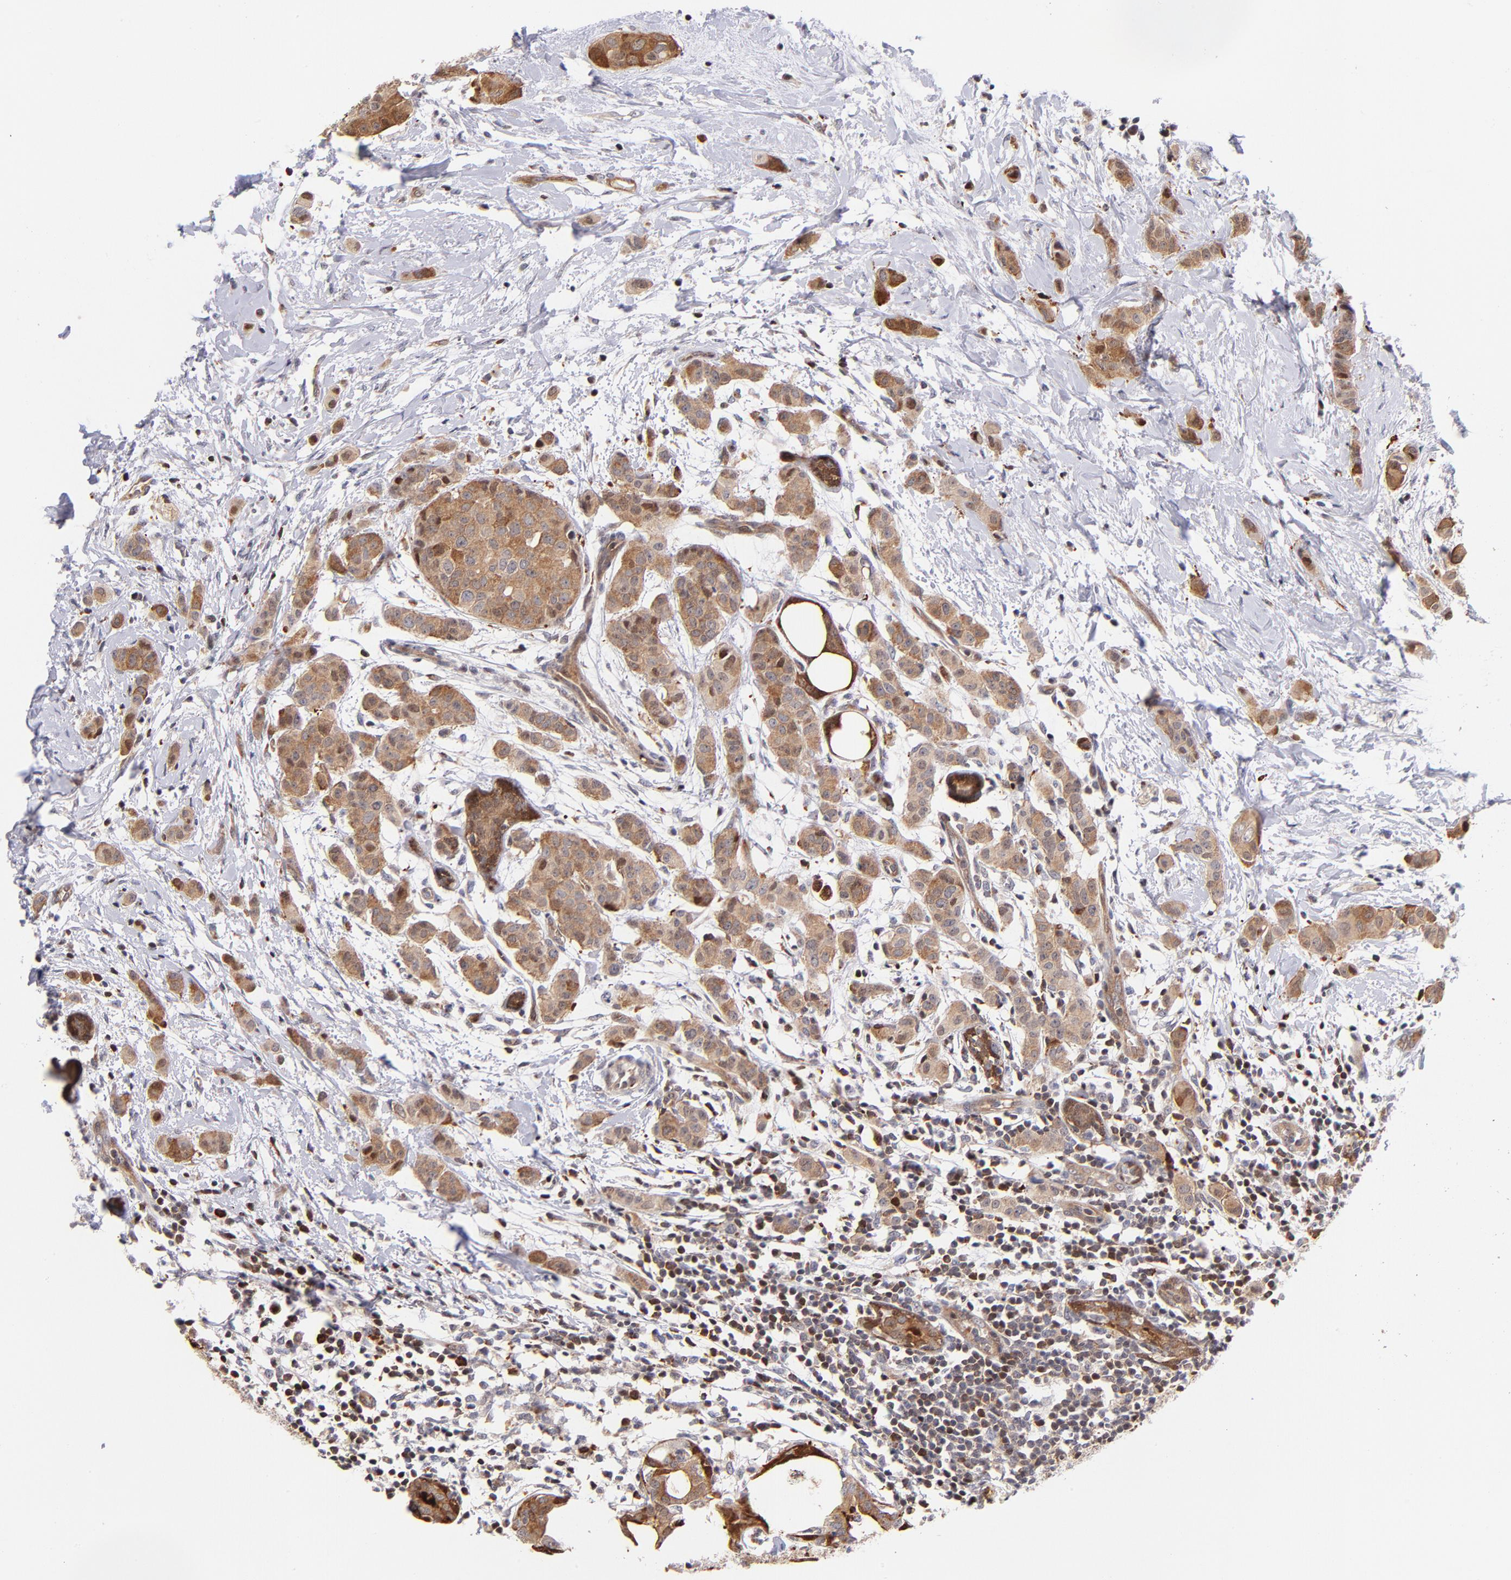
{"staining": {"intensity": "moderate", "quantity": ">75%", "location": "cytoplasmic/membranous"}, "tissue": "breast cancer", "cell_type": "Tumor cells", "image_type": "cancer", "snomed": [{"axis": "morphology", "description": "Duct carcinoma"}, {"axis": "topography", "description": "Breast"}], "caption": "Invasive ductal carcinoma (breast) stained for a protein (brown) demonstrates moderate cytoplasmic/membranous positive expression in about >75% of tumor cells.", "gene": "YWHAB", "patient": {"sex": "female", "age": 40}}